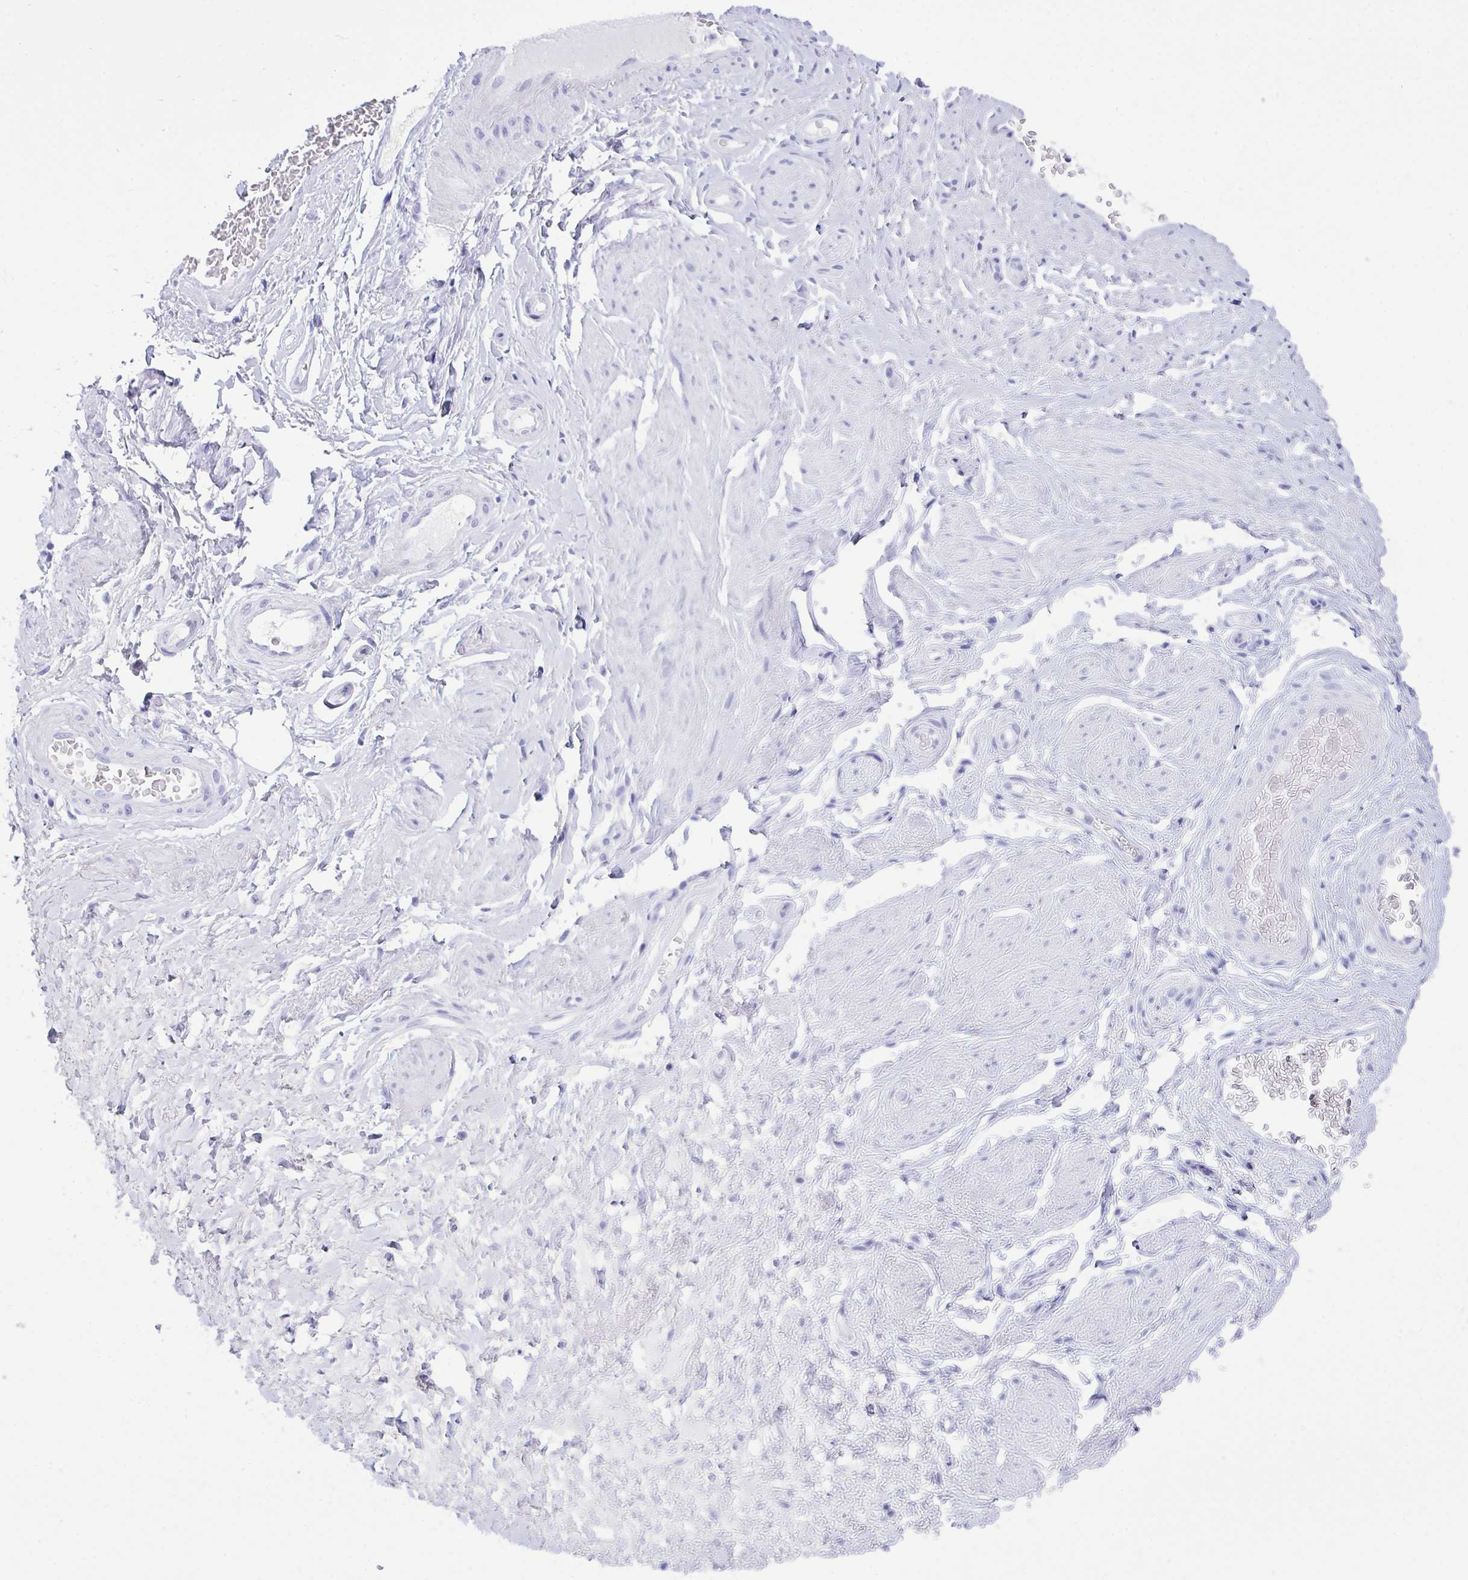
{"staining": {"intensity": "negative", "quantity": "none", "location": "none"}, "tissue": "adipose tissue", "cell_type": "Adipocytes", "image_type": "normal", "snomed": [{"axis": "morphology", "description": "Normal tissue, NOS"}, {"axis": "topography", "description": "Vagina"}, {"axis": "topography", "description": "Peripheral nerve tissue"}], "caption": "Immunohistochemistry of normal adipose tissue demonstrates no expression in adipocytes.", "gene": "AKR1D1", "patient": {"sex": "female", "age": 71}}